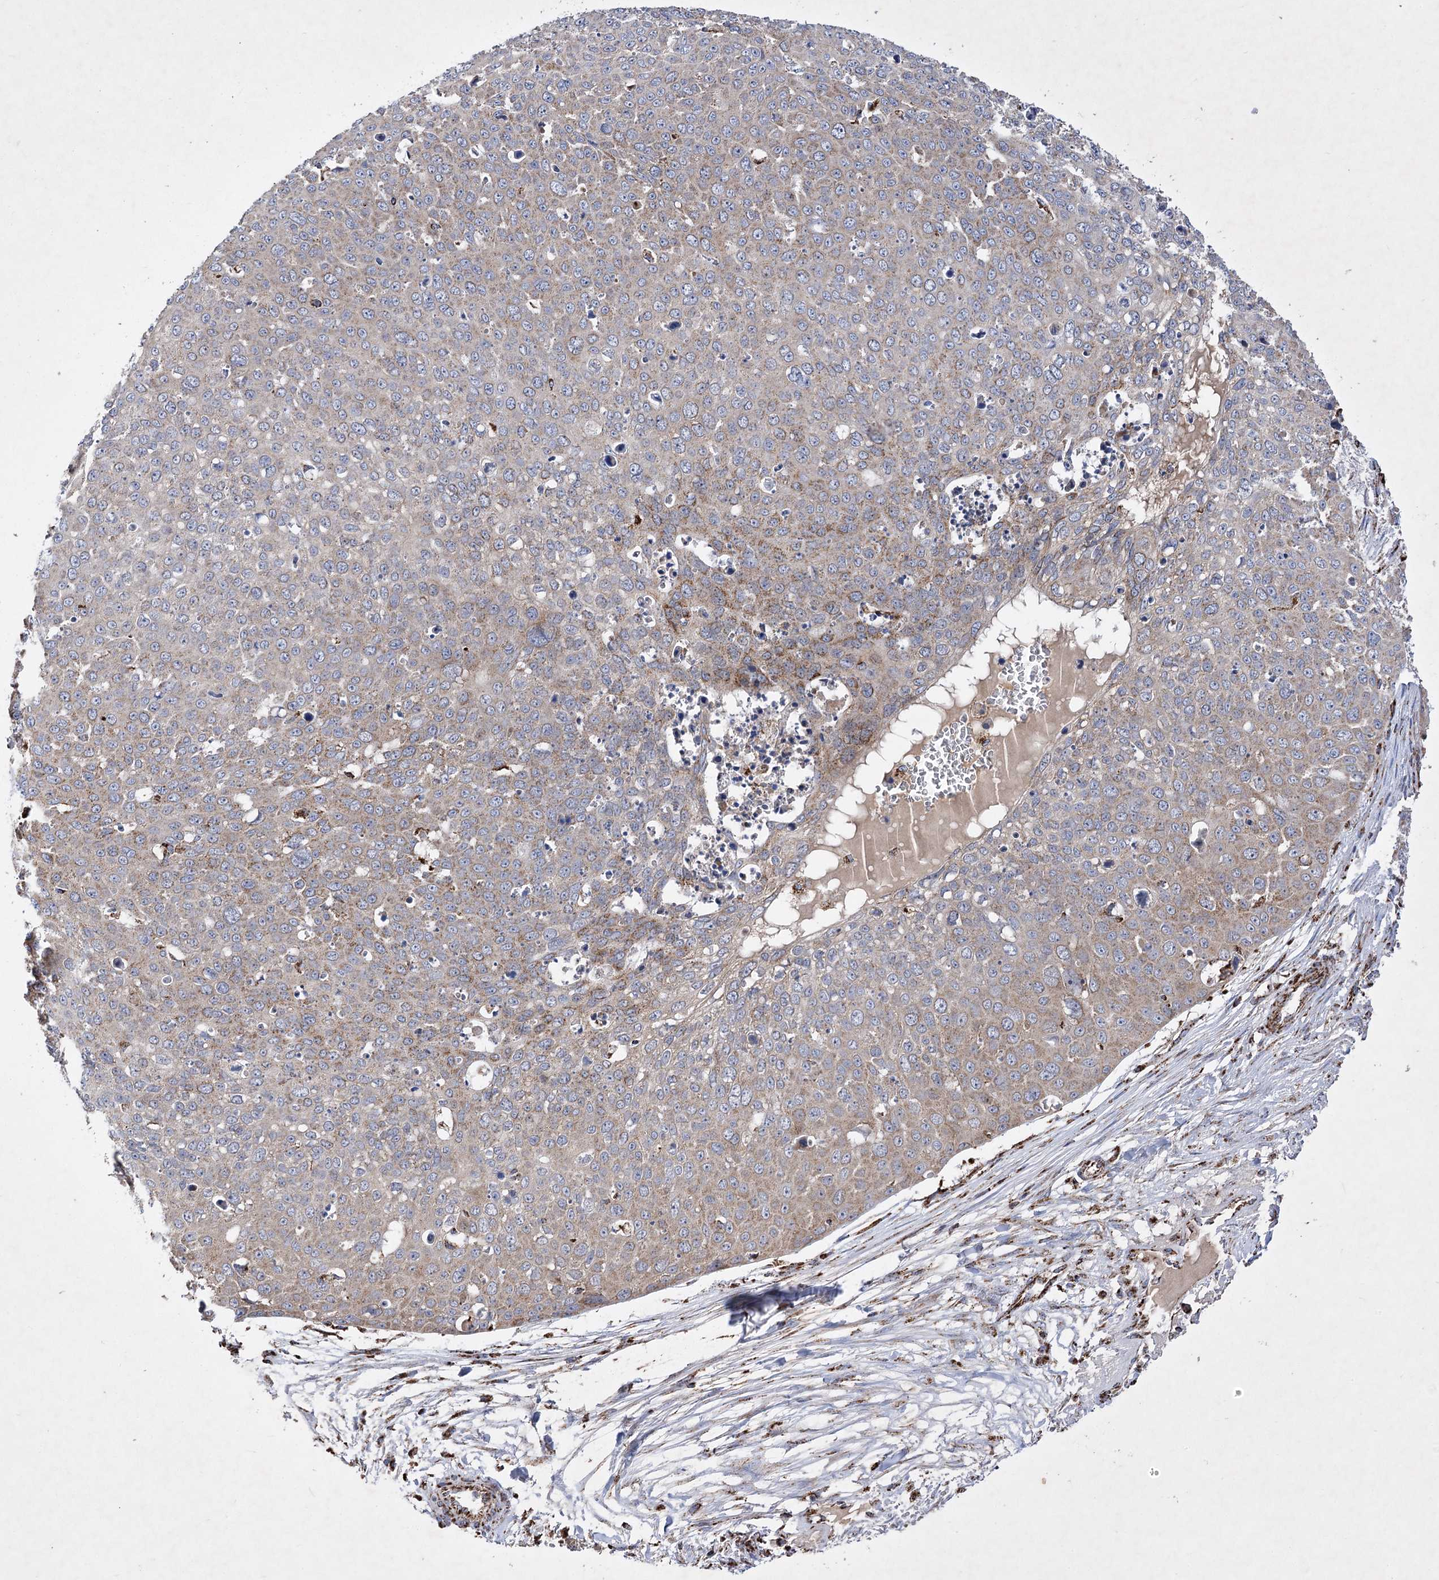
{"staining": {"intensity": "moderate", "quantity": "25%-75%", "location": "cytoplasmic/membranous"}, "tissue": "skin cancer", "cell_type": "Tumor cells", "image_type": "cancer", "snomed": [{"axis": "morphology", "description": "Squamous cell carcinoma, NOS"}, {"axis": "topography", "description": "Skin"}], "caption": "This micrograph demonstrates skin squamous cell carcinoma stained with IHC to label a protein in brown. The cytoplasmic/membranous of tumor cells show moderate positivity for the protein. Nuclei are counter-stained blue.", "gene": "ASNSD1", "patient": {"sex": "male", "age": 71}}